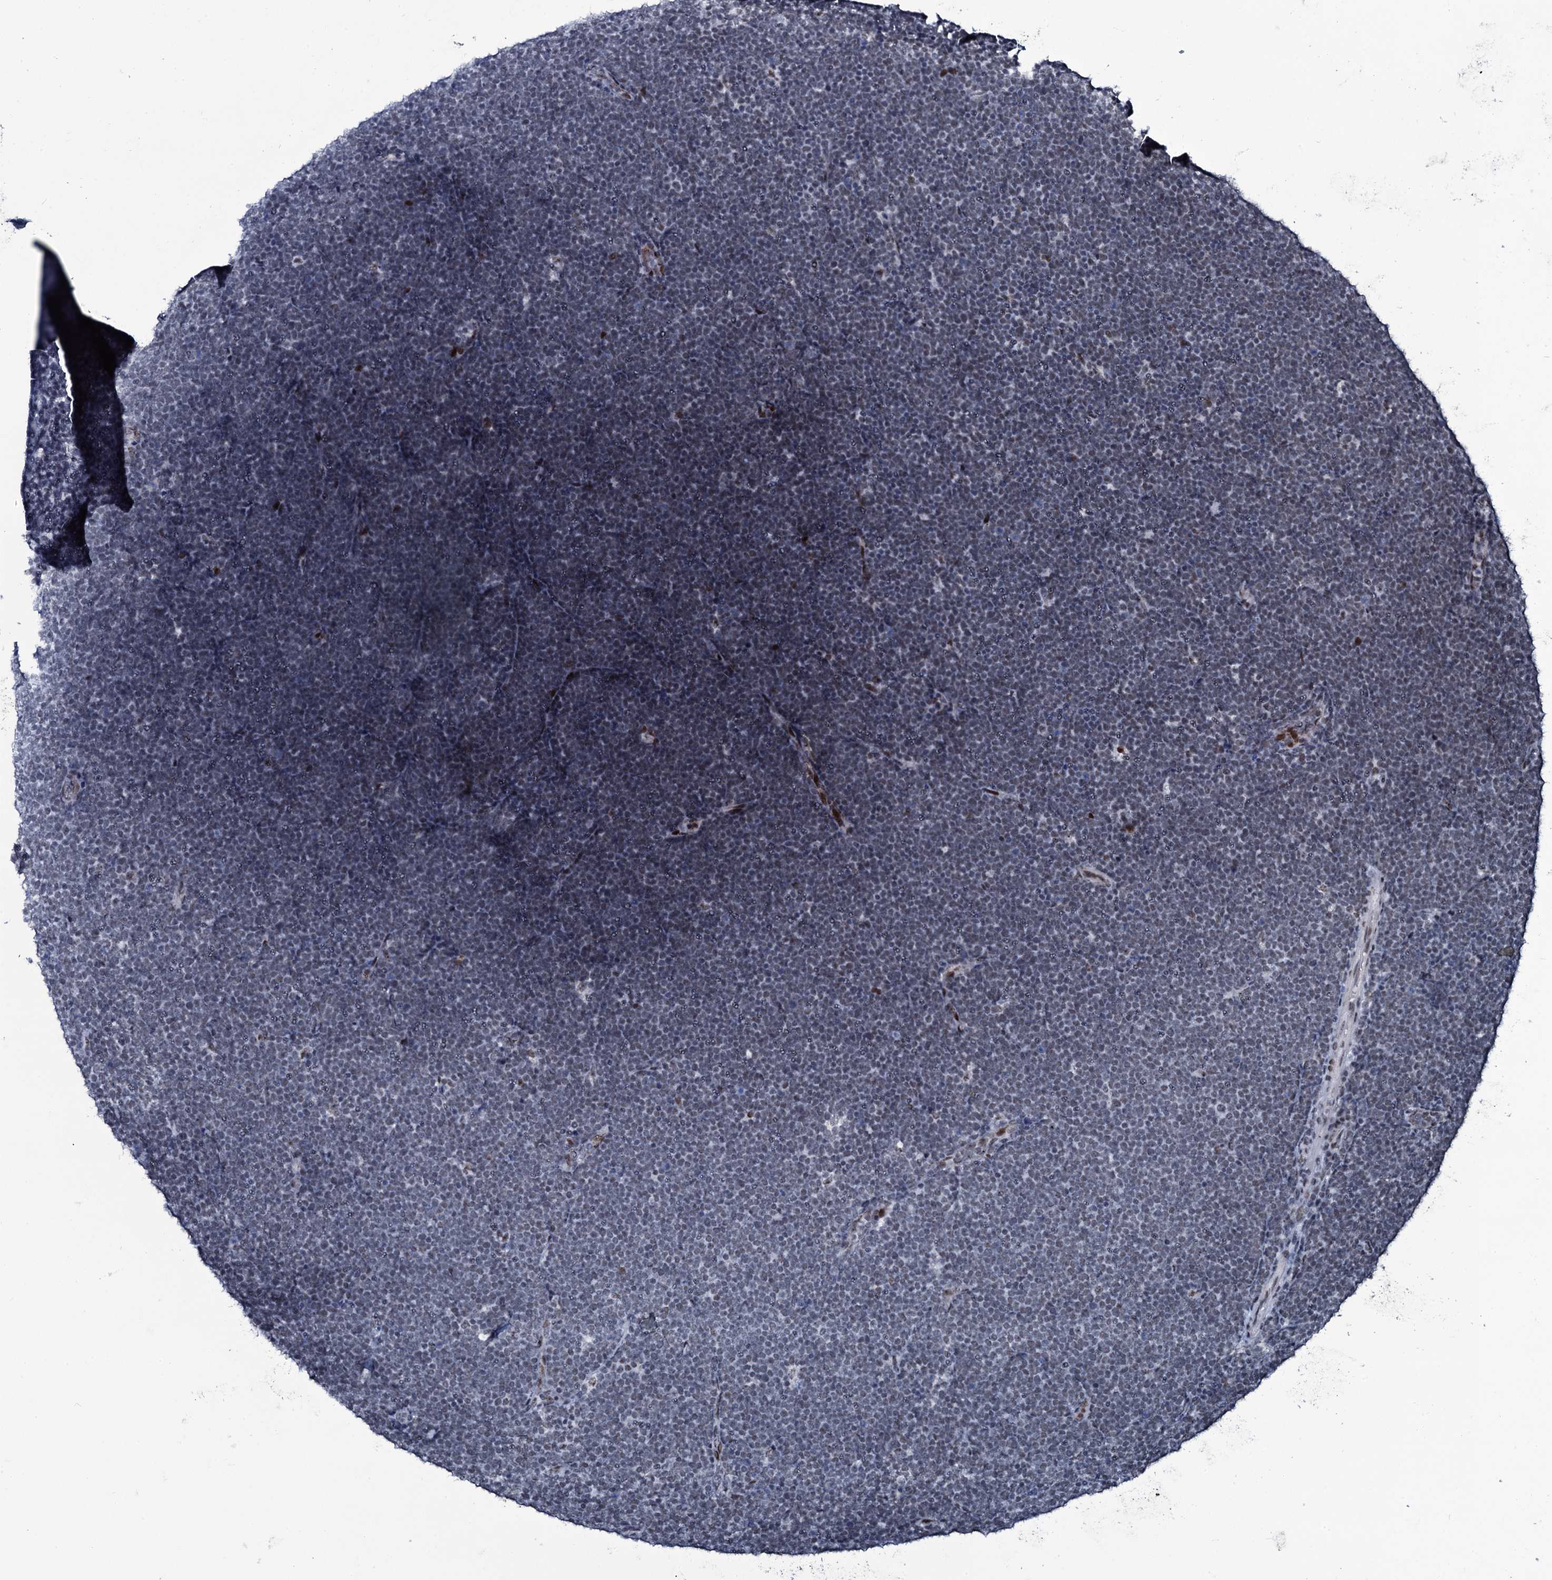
{"staining": {"intensity": "negative", "quantity": "none", "location": "none"}, "tissue": "lymphoma", "cell_type": "Tumor cells", "image_type": "cancer", "snomed": [{"axis": "morphology", "description": "Malignant lymphoma, non-Hodgkin's type, High grade"}, {"axis": "topography", "description": "Lymph node"}], "caption": "Protein analysis of malignant lymphoma, non-Hodgkin's type (high-grade) displays no significant staining in tumor cells. (Brightfield microscopy of DAB immunohistochemistry at high magnification).", "gene": "ZMIZ2", "patient": {"sex": "male", "age": 13}}